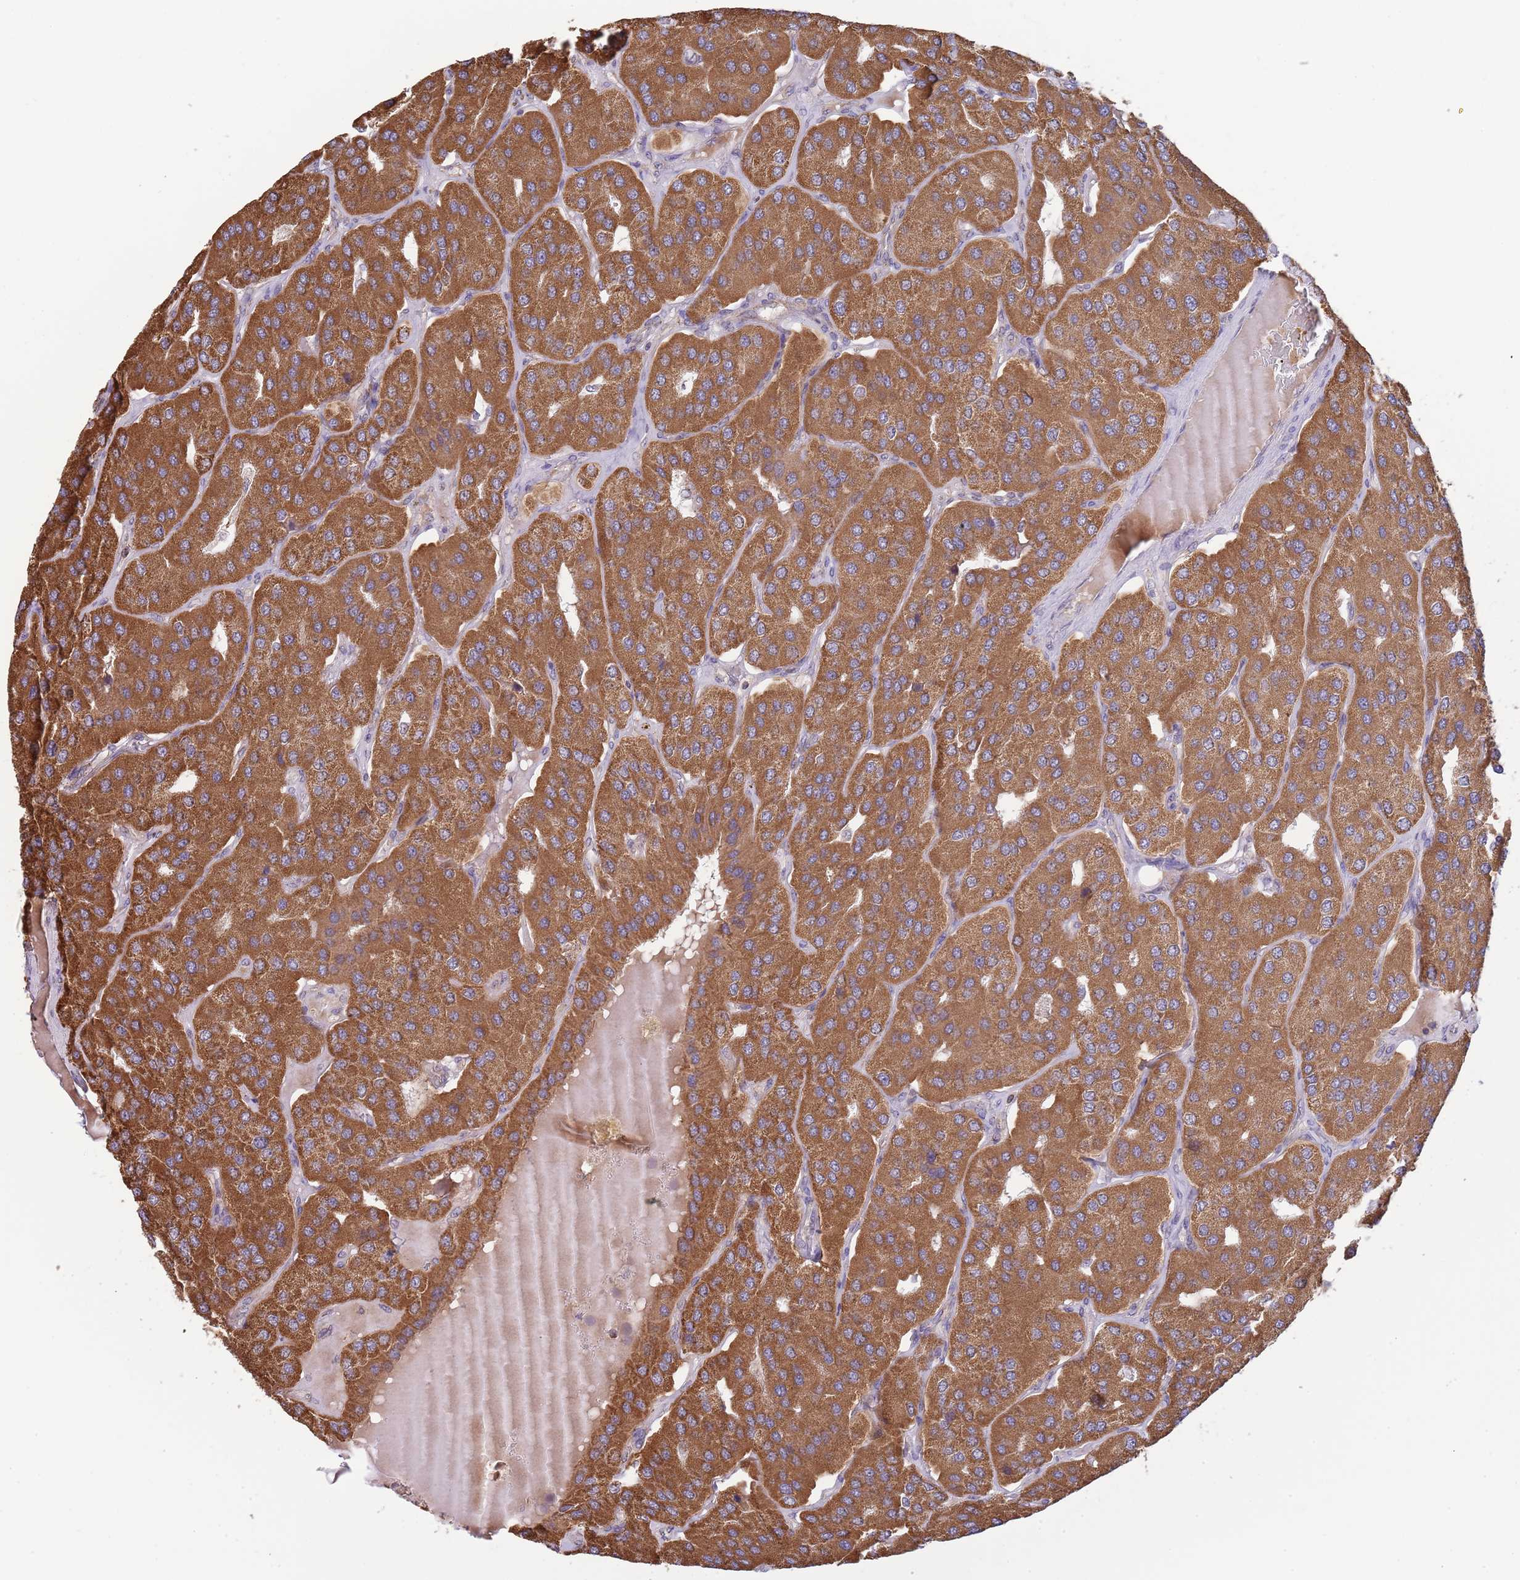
{"staining": {"intensity": "strong", "quantity": ">75%", "location": "cytoplasmic/membranous"}, "tissue": "parathyroid gland", "cell_type": "Glandular cells", "image_type": "normal", "snomed": [{"axis": "morphology", "description": "Normal tissue, NOS"}, {"axis": "morphology", "description": "Adenoma, NOS"}, {"axis": "topography", "description": "Parathyroid gland"}], "caption": "The image demonstrates immunohistochemical staining of unremarkable parathyroid gland. There is strong cytoplasmic/membranous staining is seen in about >75% of glandular cells. The protein of interest is shown in brown color, while the nuclei are stained blue.", "gene": "VPS16", "patient": {"sex": "female", "age": 86}}